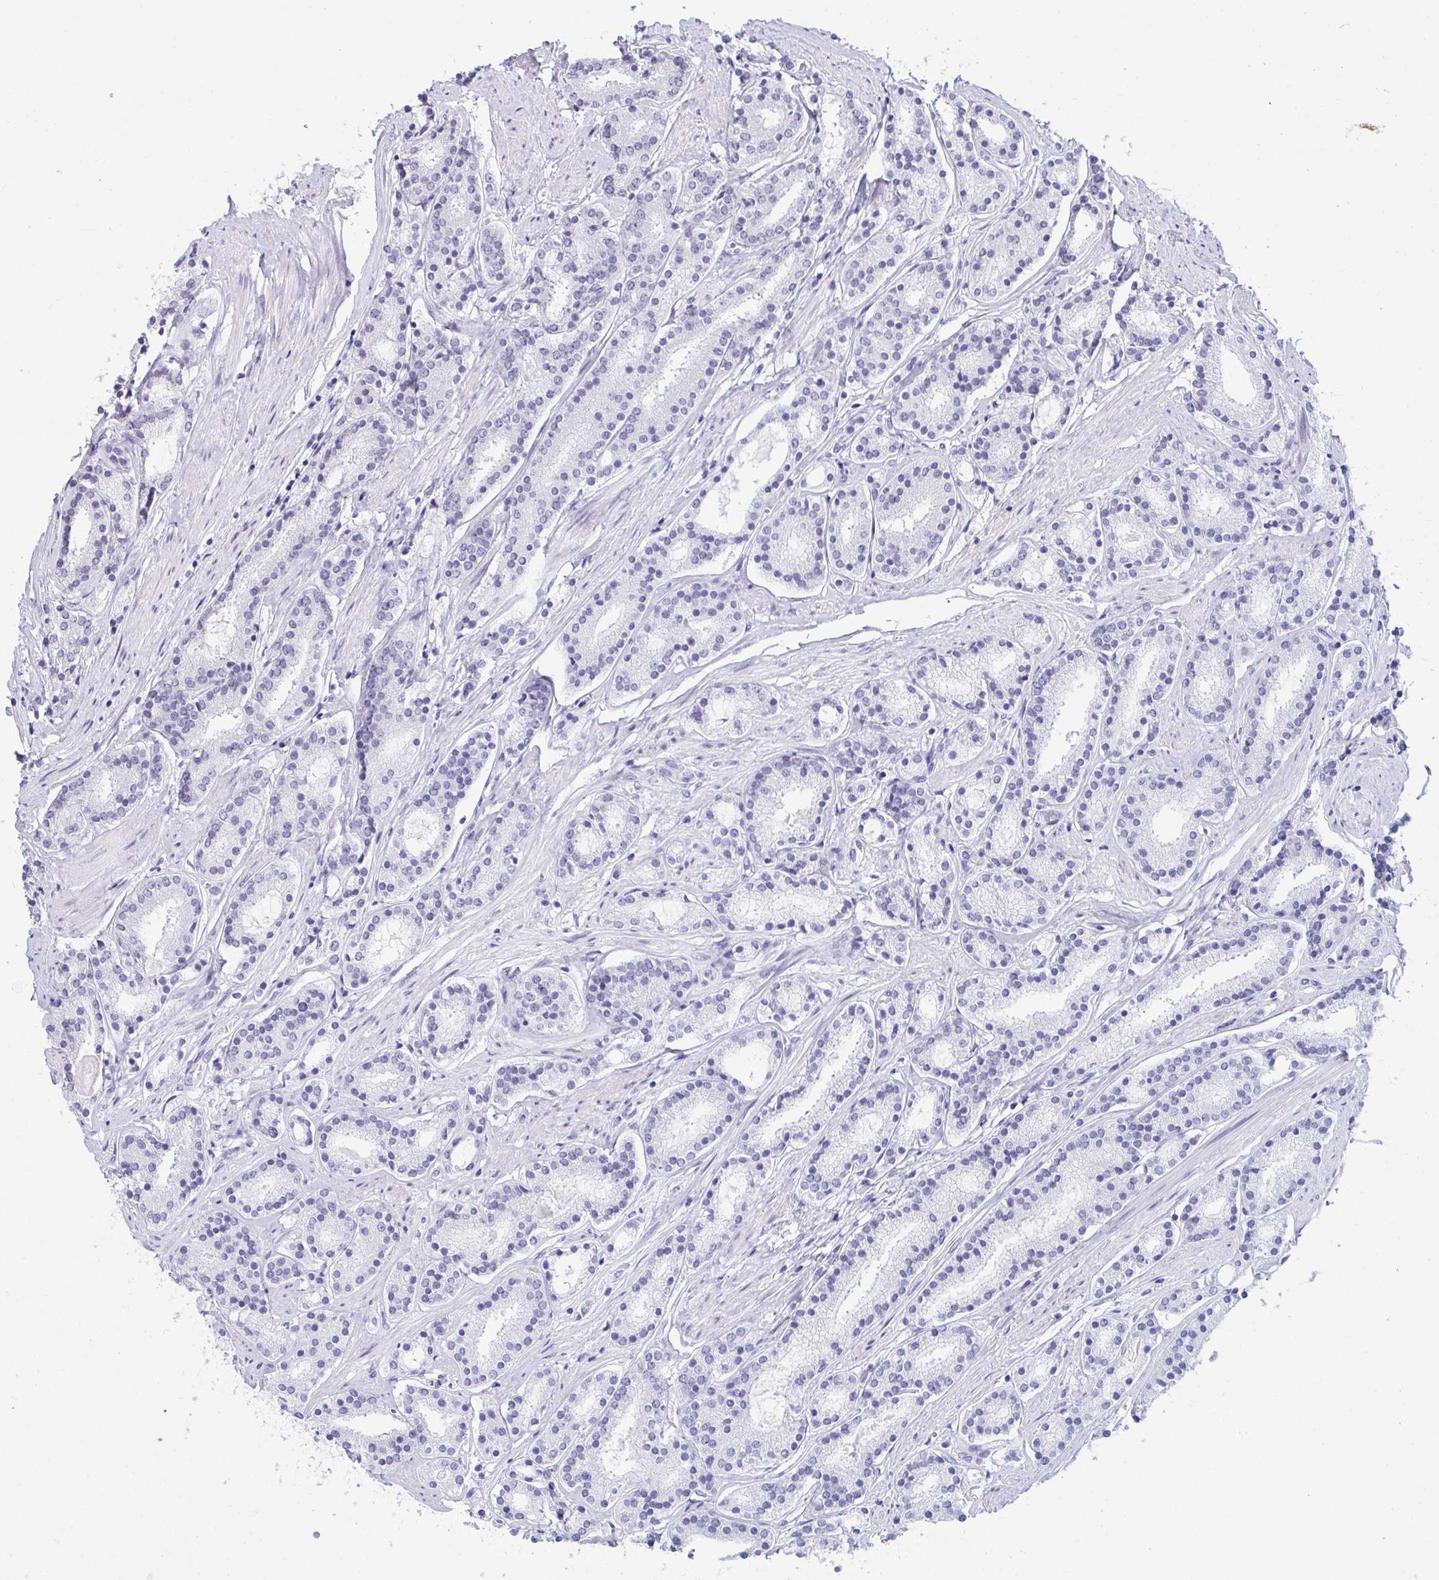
{"staining": {"intensity": "negative", "quantity": "none", "location": "none"}, "tissue": "prostate cancer", "cell_type": "Tumor cells", "image_type": "cancer", "snomed": [{"axis": "morphology", "description": "Adenocarcinoma, High grade"}, {"axis": "topography", "description": "Prostate"}], "caption": "Tumor cells show no significant protein expression in prostate cancer. Brightfield microscopy of immunohistochemistry (IHC) stained with DAB (3,3'-diaminobenzidine) (brown) and hematoxylin (blue), captured at high magnification.", "gene": "TBC1D4", "patient": {"sex": "male", "age": 63}}